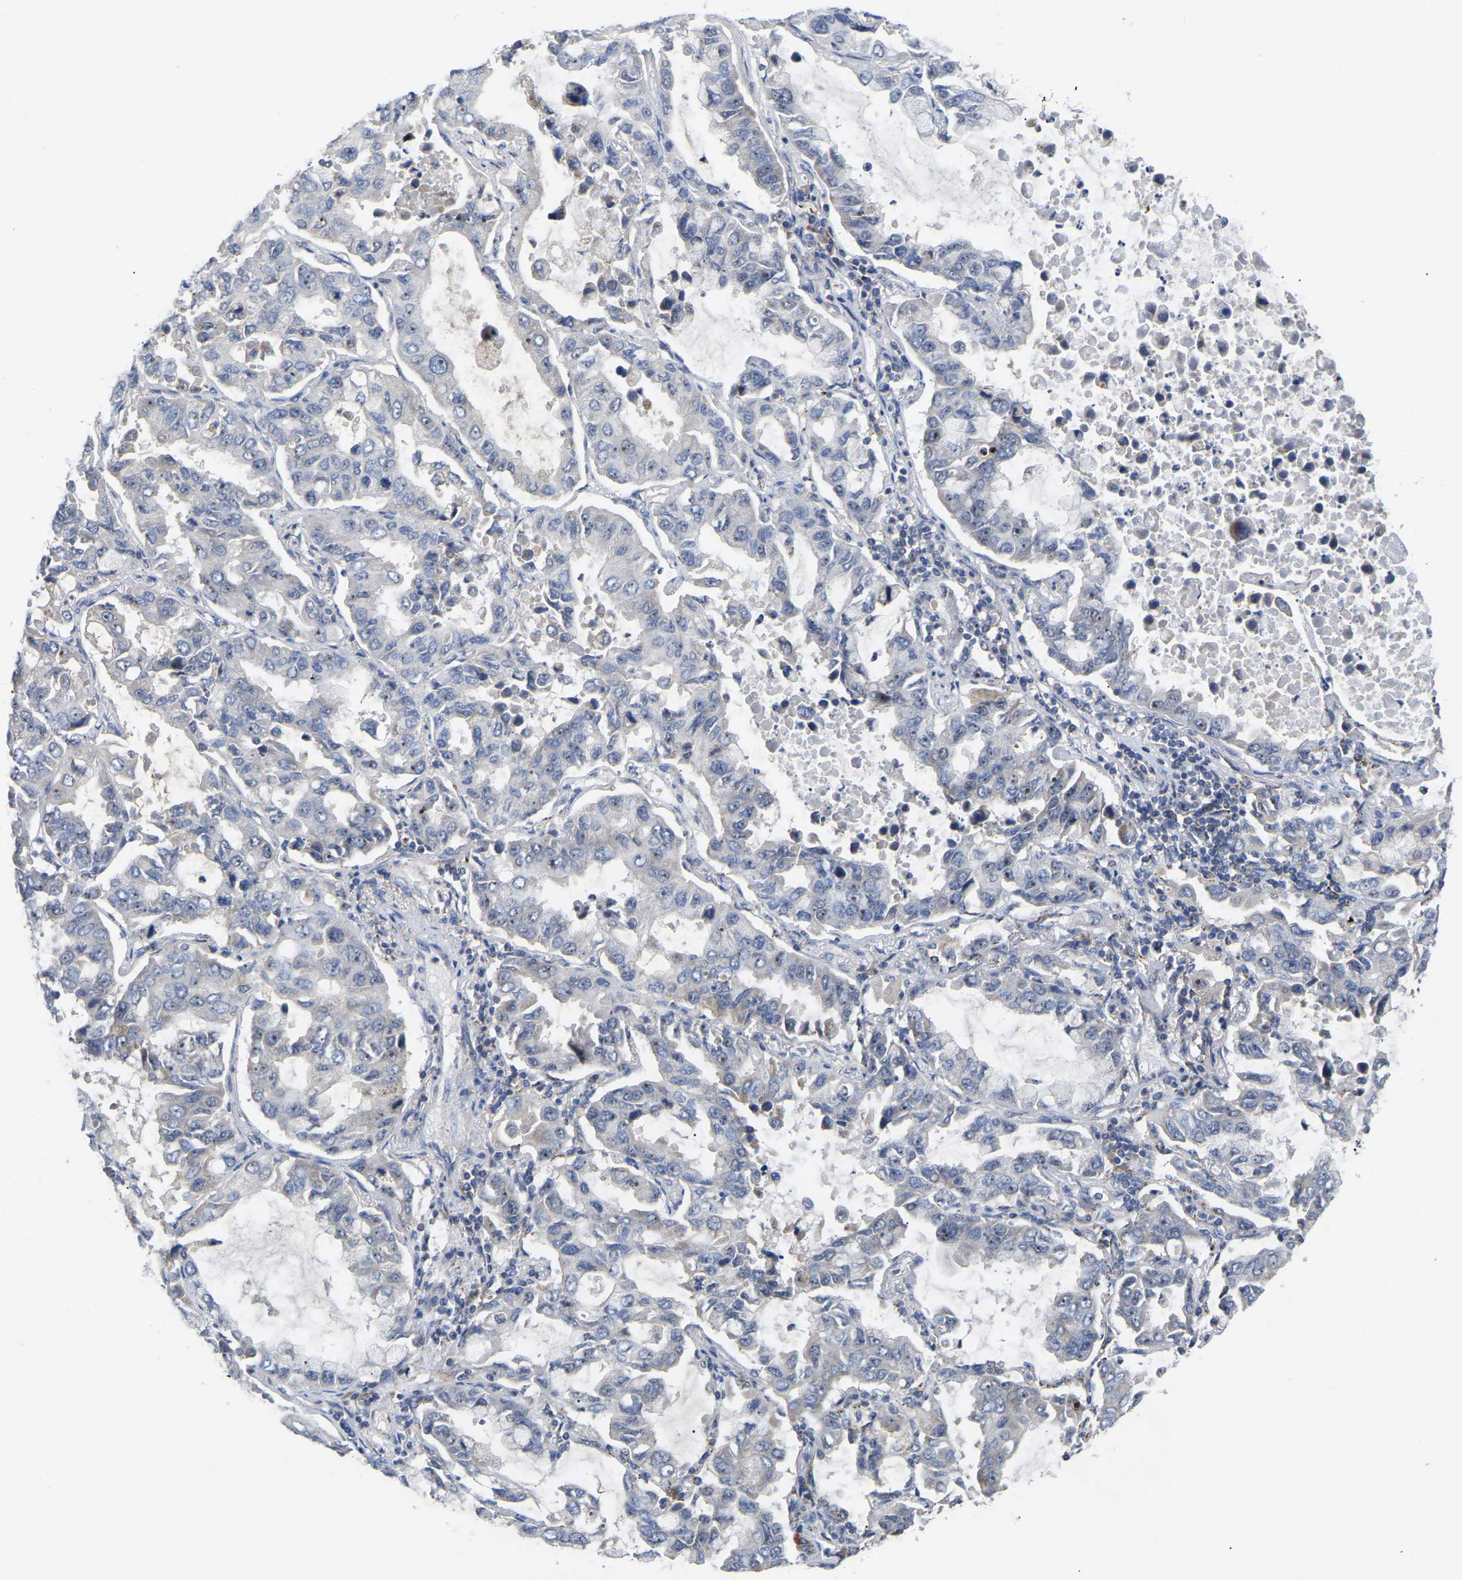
{"staining": {"intensity": "negative", "quantity": "none", "location": "none"}, "tissue": "lung cancer", "cell_type": "Tumor cells", "image_type": "cancer", "snomed": [{"axis": "morphology", "description": "Adenocarcinoma, NOS"}, {"axis": "topography", "description": "Lung"}], "caption": "Micrograph shows no protein expression in tumor cells of lung adenocarcinoma tissue.", "gene": "NOP53", "patient": {"sex": "male", "age": 64}}